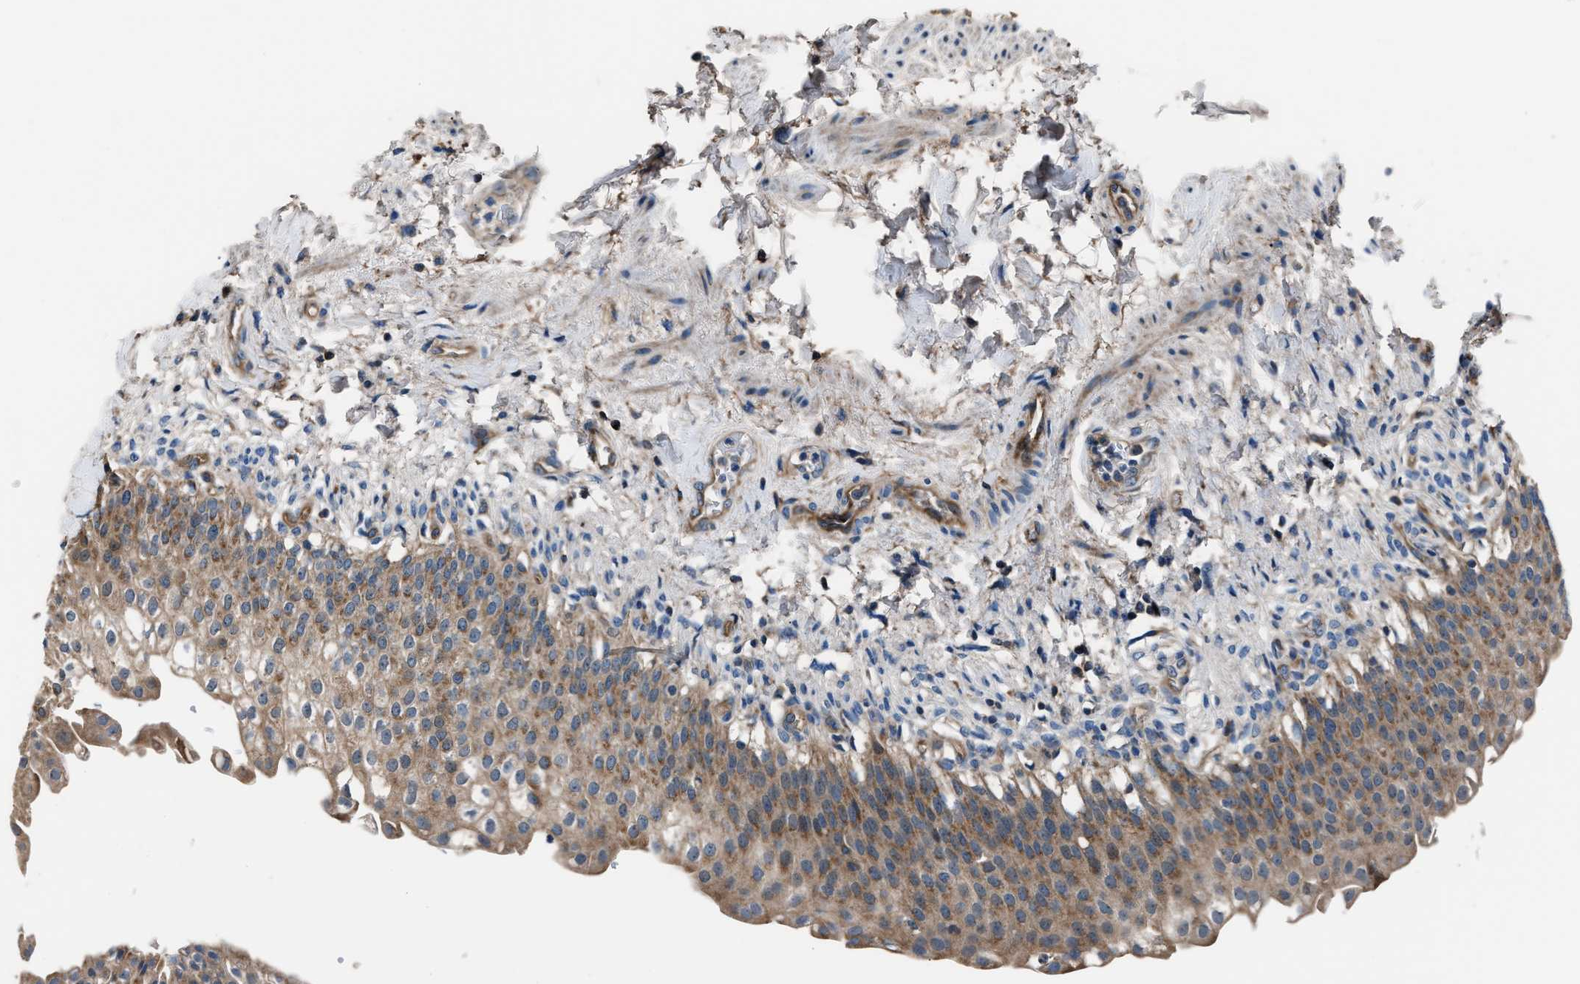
{"staining": {"intensity": "moderate", "quantity": ">75%", "location": "cytoplasmic/membranous"}, "tissue": "urinary bladder", "cell_type": "Urothelial cells", "image_type": "normal", "snomed": [{"axis": "morphology", "description": "Normal tissue, NOS"}, {"axis": "topography", "description": "Urinary bladder"}], "caption": "Protein expression analysis of normal urinary bladder exhibits moderate cytoplasmic/membranous staining in about >75% of urothelial cells.", "gene": "ENSG00000281039", "patient": {"sex": "female", "age": 60}}